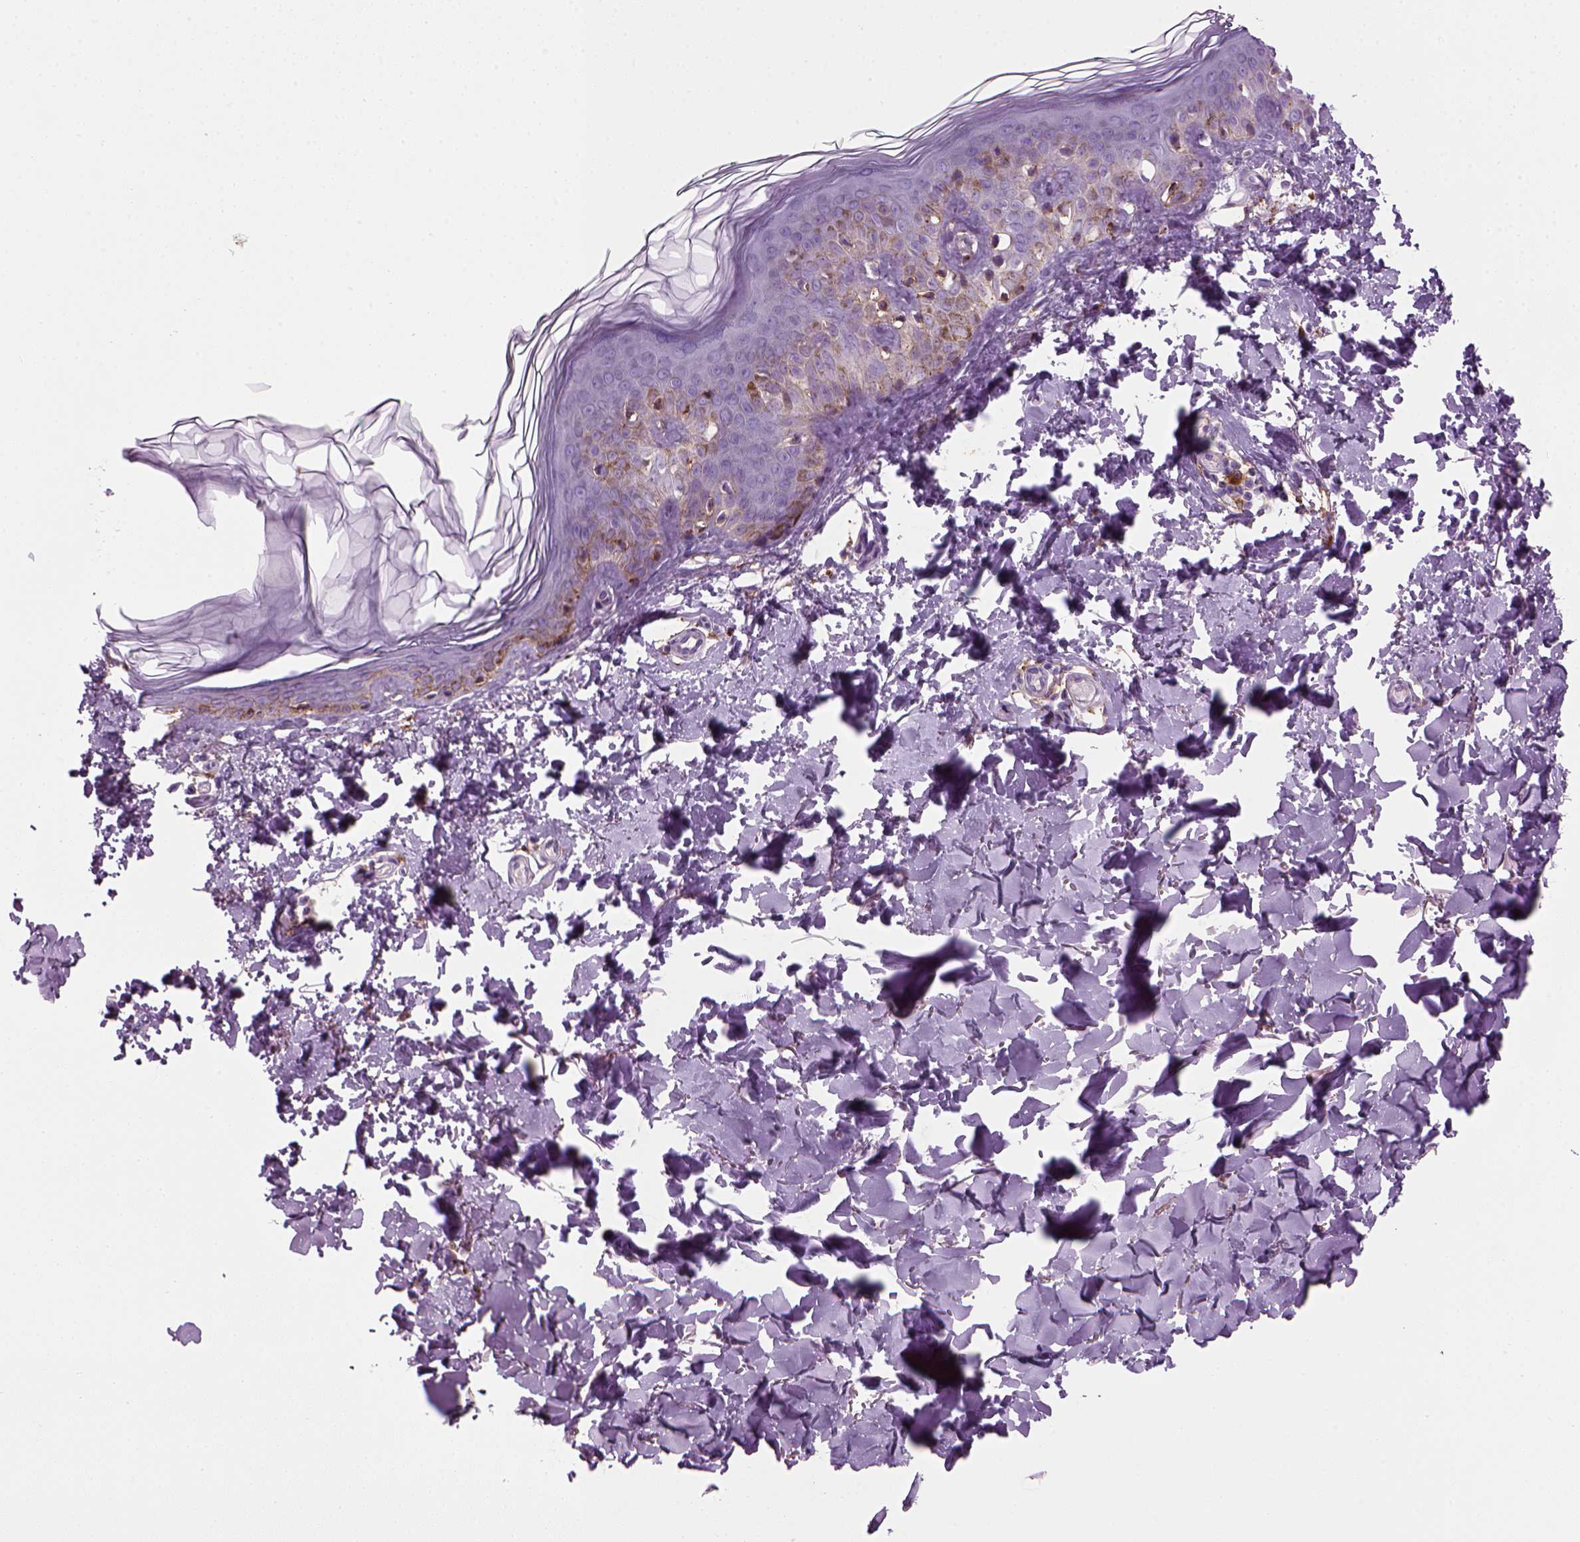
{"staining": {"intensity": "strong", "quantity": "25%-75%", "location": "cytoplasmic/membranous"}, "tissue": "skin", "cell_type": "Fibroblasts", "image_type": "normal", "snomed": [{"axis": "morphology", "description": "Normal tissue, NOS"}, {"axis": "topography", "description": "Skin"}, {"axis": "topography", "description": "Peripheral nerve tissue"}], "caption": "An image showing strong cytoplasmic/membranous positivity in approximately 25%-75% of fibroblasts in benign skin, as visualized by brown immunohistochemical staining.", "gene": "MARCKS", "patient": {"sex": "female", "age": 45}}